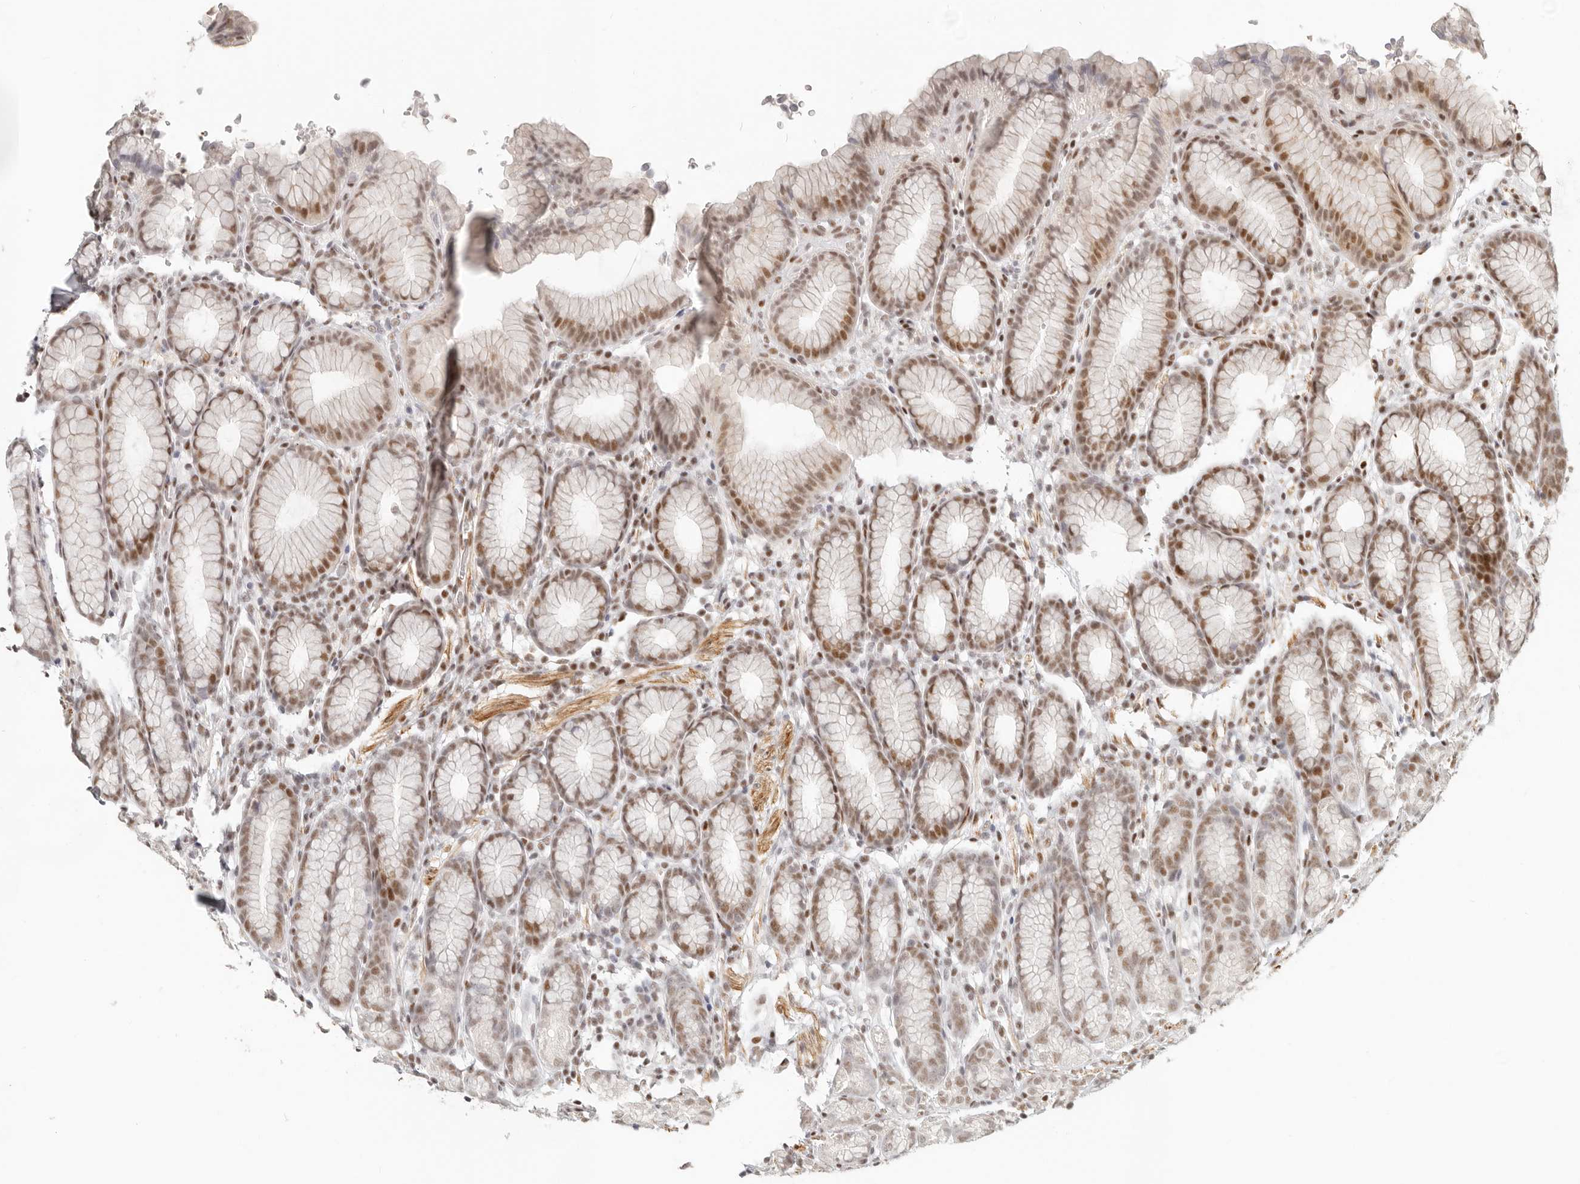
{"staining": {"intensity": "moderate", "quantity": "25%-75%", "location": "nuclear"}, "tissue": "stomach", "cell_type": "Glandular cells", "image_type": "normal", "snomed": [{"axis": "morphology", "description": "Normal tissue, NOS"}, {"axis": "topography", "description": "Stomach"}], "caption": "Immunohistochemical staining of normal human stomach exhibits 25%-75% levels of moderate nuclear protein staining in approximately 25%-75% of glandular cells.", "gene": "GABPA", "patient": {"sex": "male", "age": 42}}